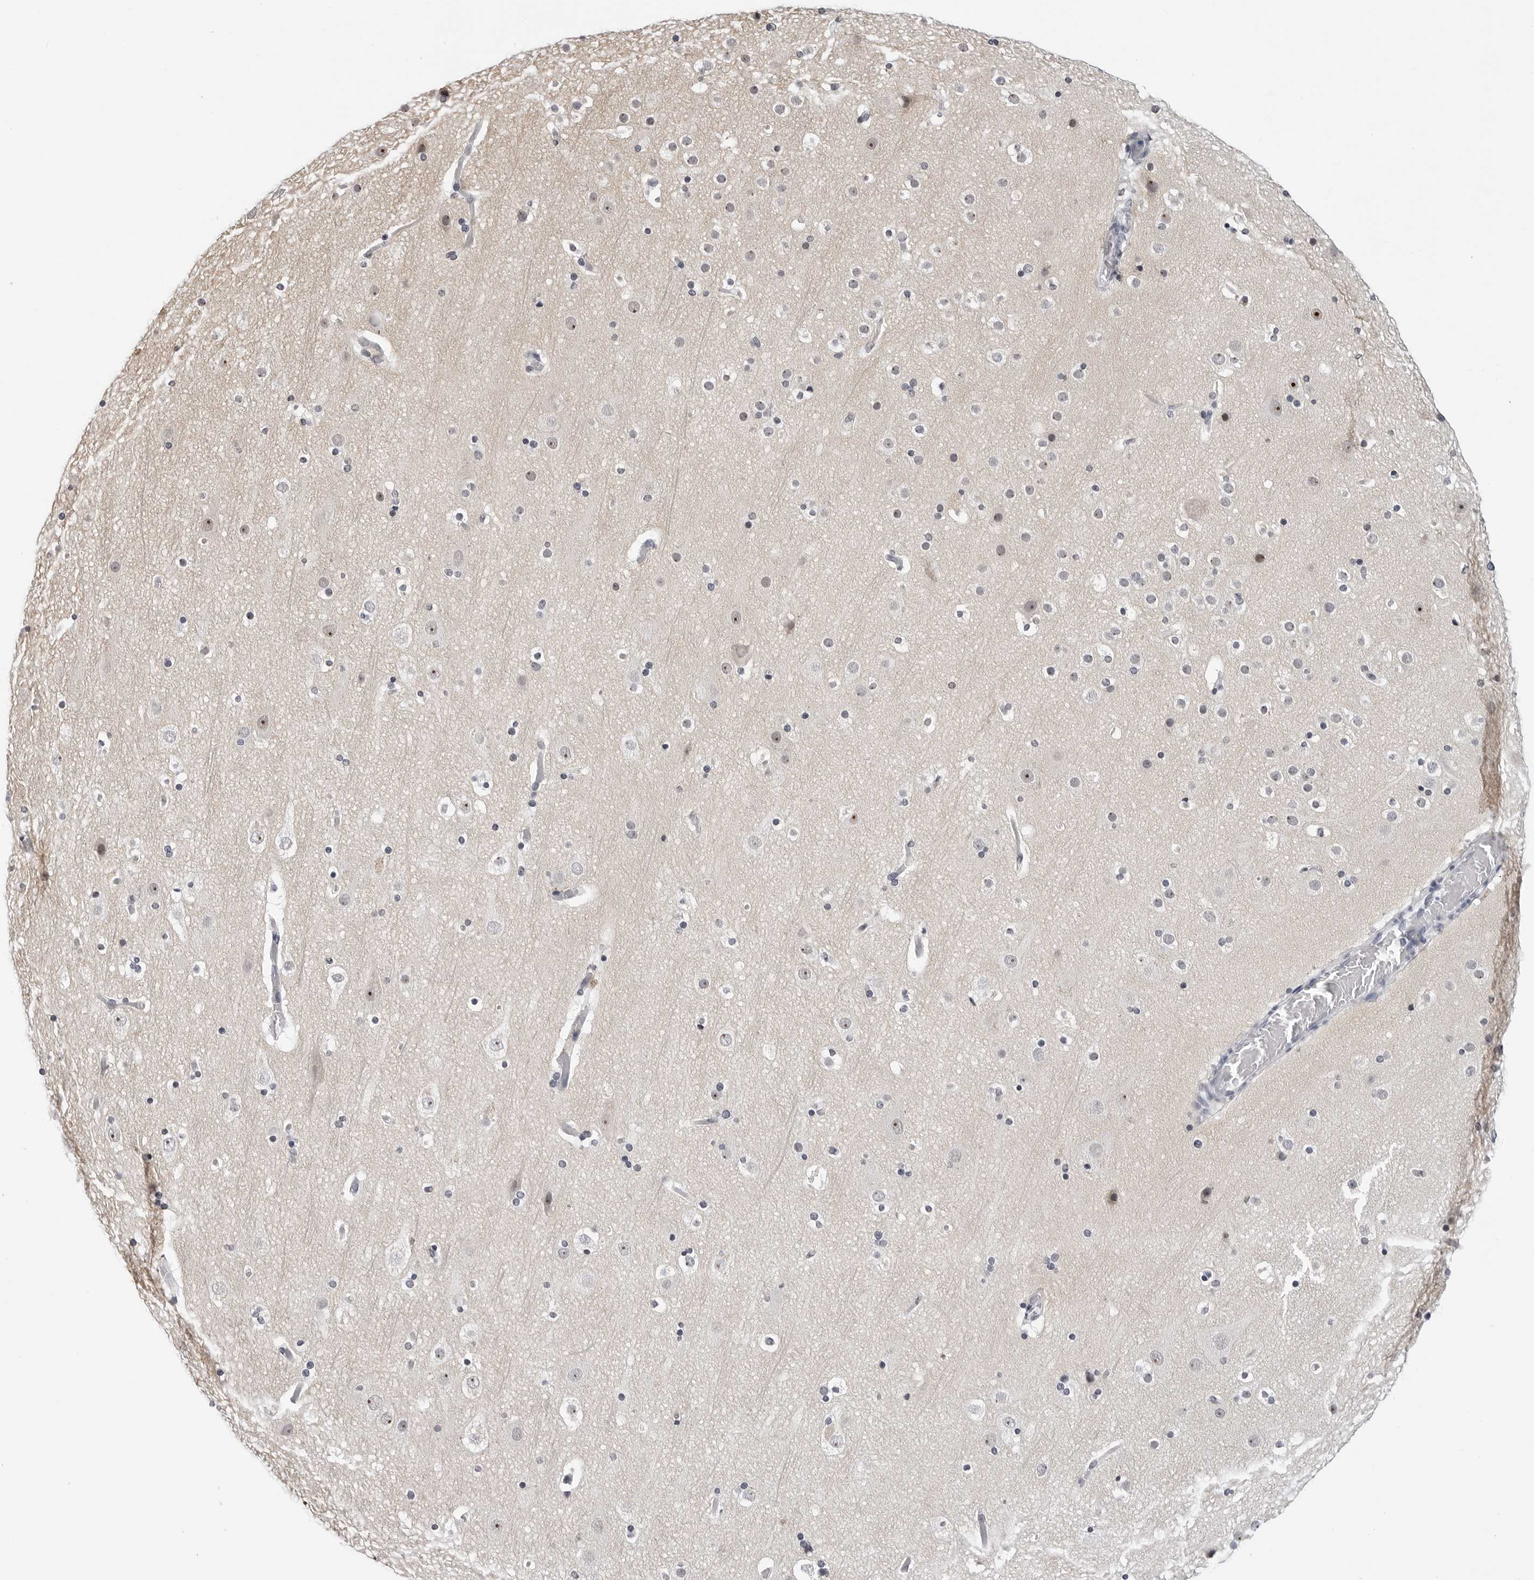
{"staining": {"intensity": "negative", "quantity": "none", "location": "none"}, "tissue": "cerebral cortex", "cell_type": "Endothelial cells", "image_type": "normal", "snomed": [{"axis": "morphology", "description": "Normal tissue, NOS"}, {"axis": "topography", "description": "Cerebral cortex"}], "caption": "Immunohistochemistry (IHC) histopathology image of normal cerebral cortex: cerebral cortex stained with DAB demonstrates no significant protein expression in endothelial cells.", "gene": "GNL2", "patient": {"sex": "male", "age": 57}}